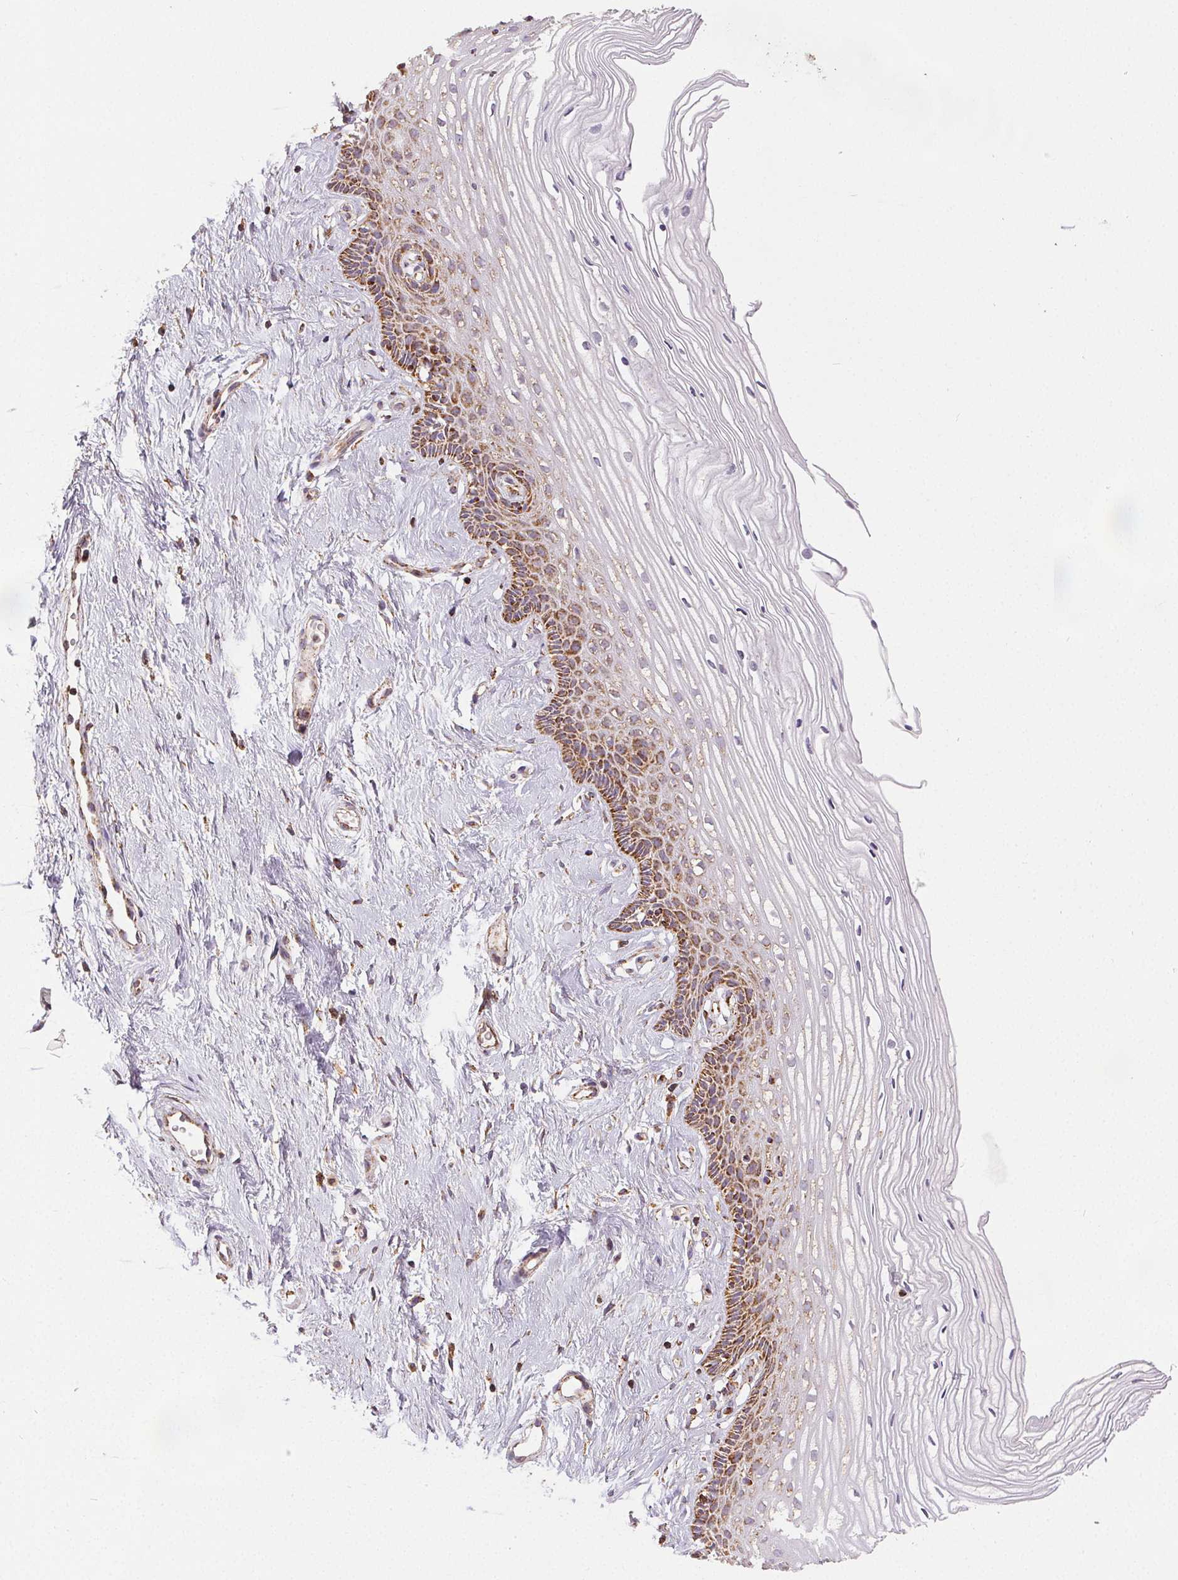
{"staining": {"intensity": "weak", "quantity": ">75%", "location": "cytoplasmic/membranous"}, "tissue": "cervix", "cell_type": "Glandular cells", "image_type": "normal", "snomed": [{"axis": "morphology", "description": "Normal tissue, NOS"}, {"axis": "topography", "description": "Cervix"}], "caption": "Approximately >75% of glandular cells in benign human cervix demonstrate weak cytoplasmic/membranous protein positivity as visualized by brown immunohistochemical staining.", "gene": "SDHB", "patient": {"sex": "female", "age": 40}}